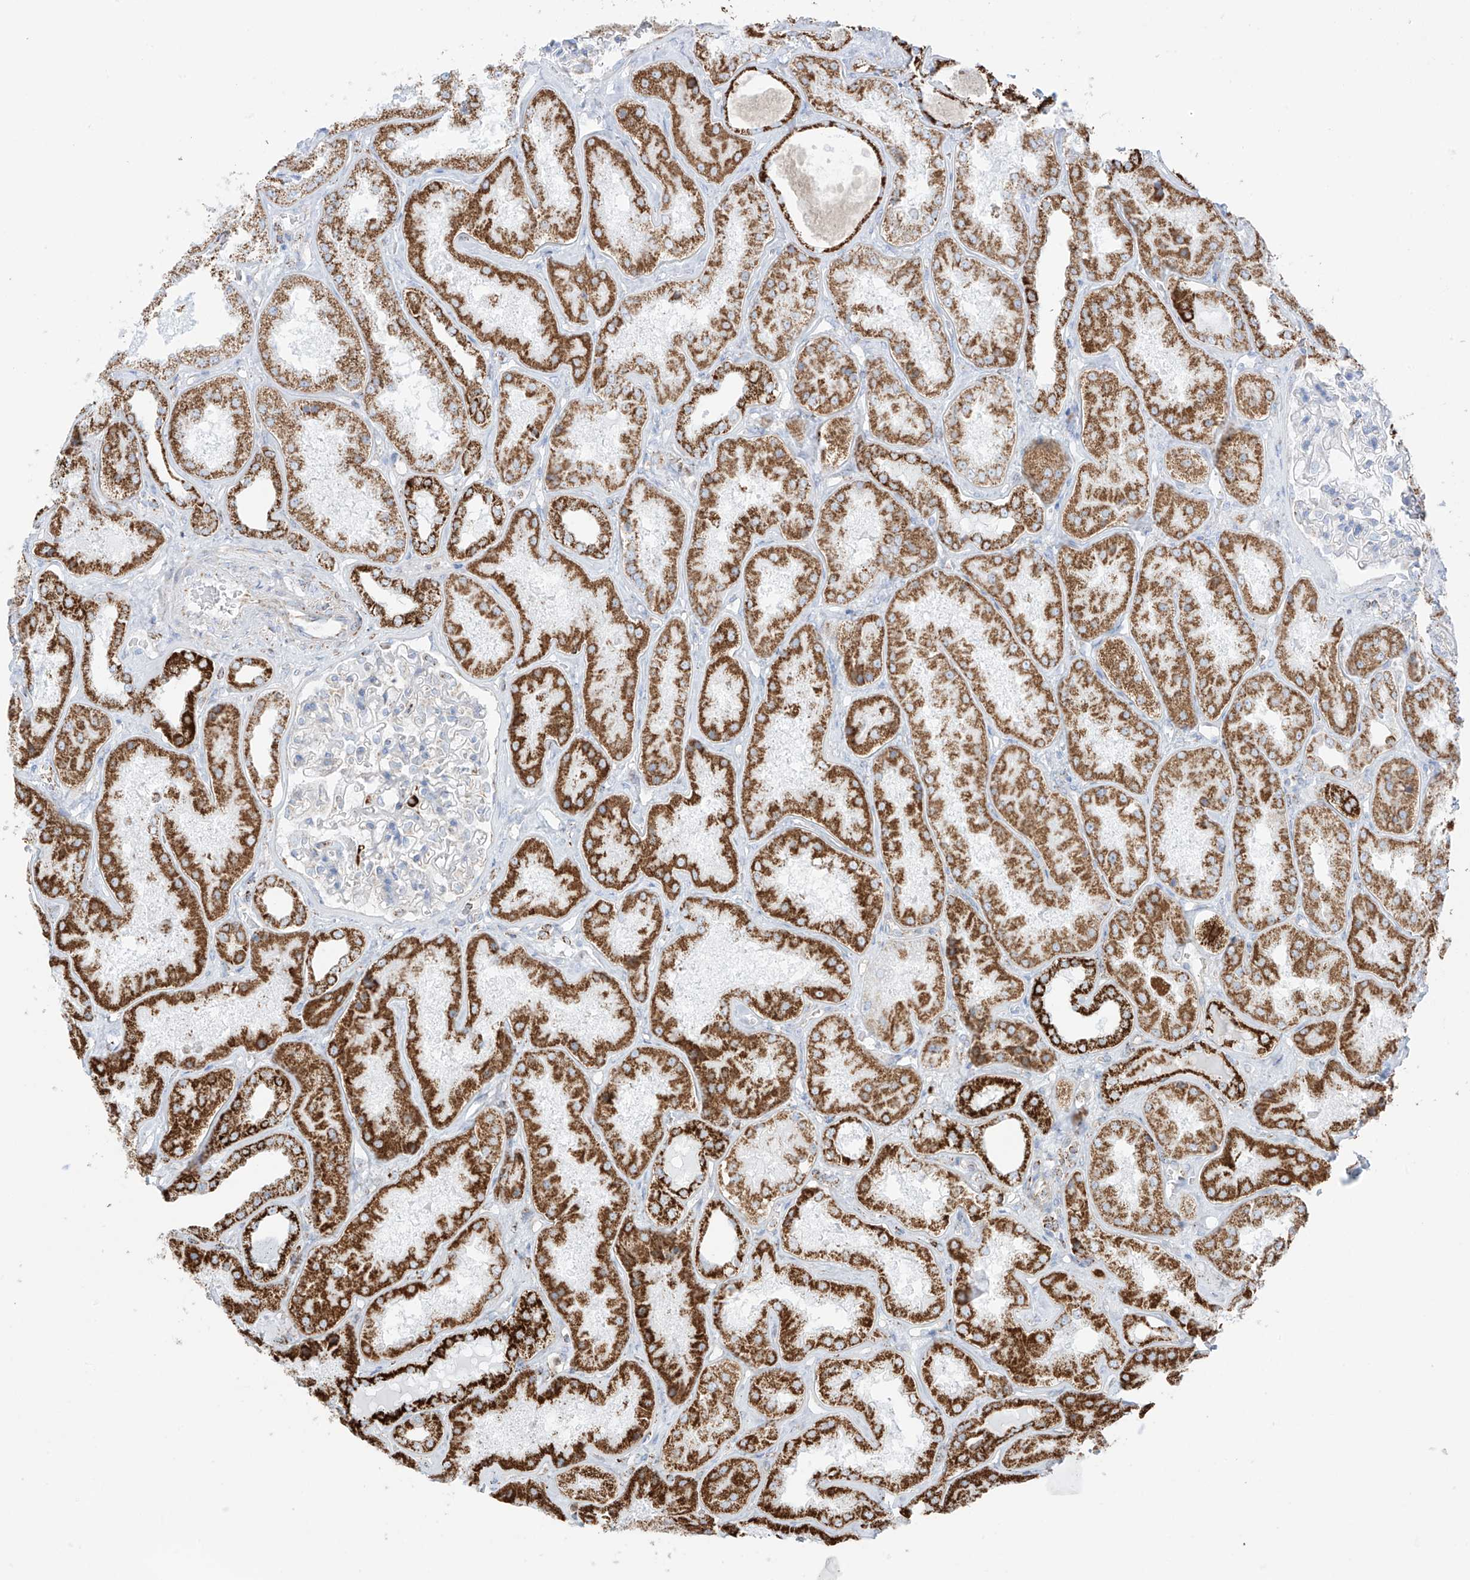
{"staining": {"intensity": "negative", "quantity": "none", "location": "none"}, "tissue": "kidney", "cell_type": "Cells in glomeruli", "image_type": "normal", "snomed": [{"axis": "morphology", "description": "Normal tissue, NOS"}, {"axis": "topography", "description": "Kidney"}], "caption": "Immunohistochemistry (IHC) of benign human kidney displays no positivity in cells in glomeruli. (DAB immunohistochemistry with hematoxylin counter stain).", "gene": "XKR3", "patient": {"sex": "female", "age": 56}}